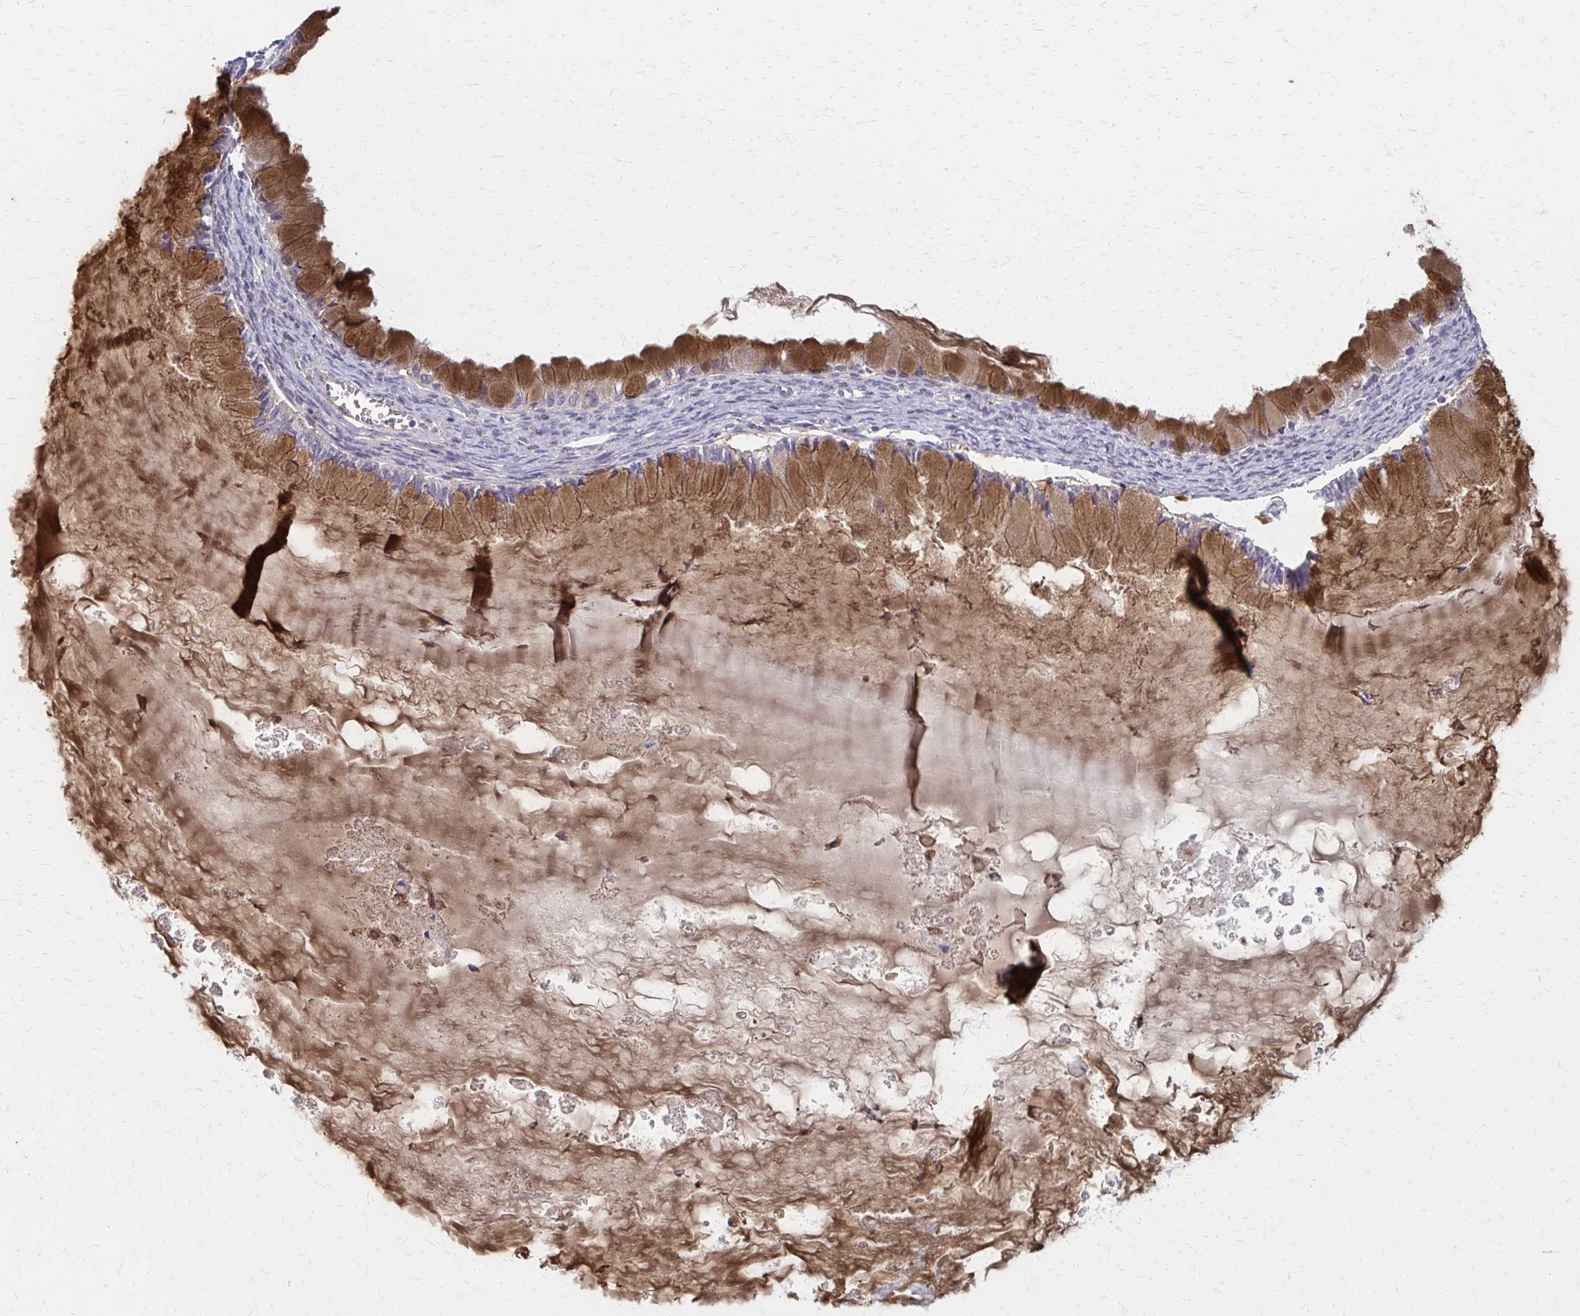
{"staining": {"intensity": "strong", "quantity": ">75%", "location": "cytoplasmic/membranous"}, "tissue": "ovarian cancer", "cell_type": "Tumor cells", "image_type": "cancer", "snomed": [{"axis": "morphology", "description": "Cystadenocarcinoma, mucinous, NOS"}, {"axis": "topography", "description": "Ovary"}], "caption": "Human ovarian cancer stained with a brown dye shows strong cytoplasmic/membranous positive expression in approximately >75% of tumor cells.", "gene": "MMP14", "patient": {"sex": "female", "age": 34}}